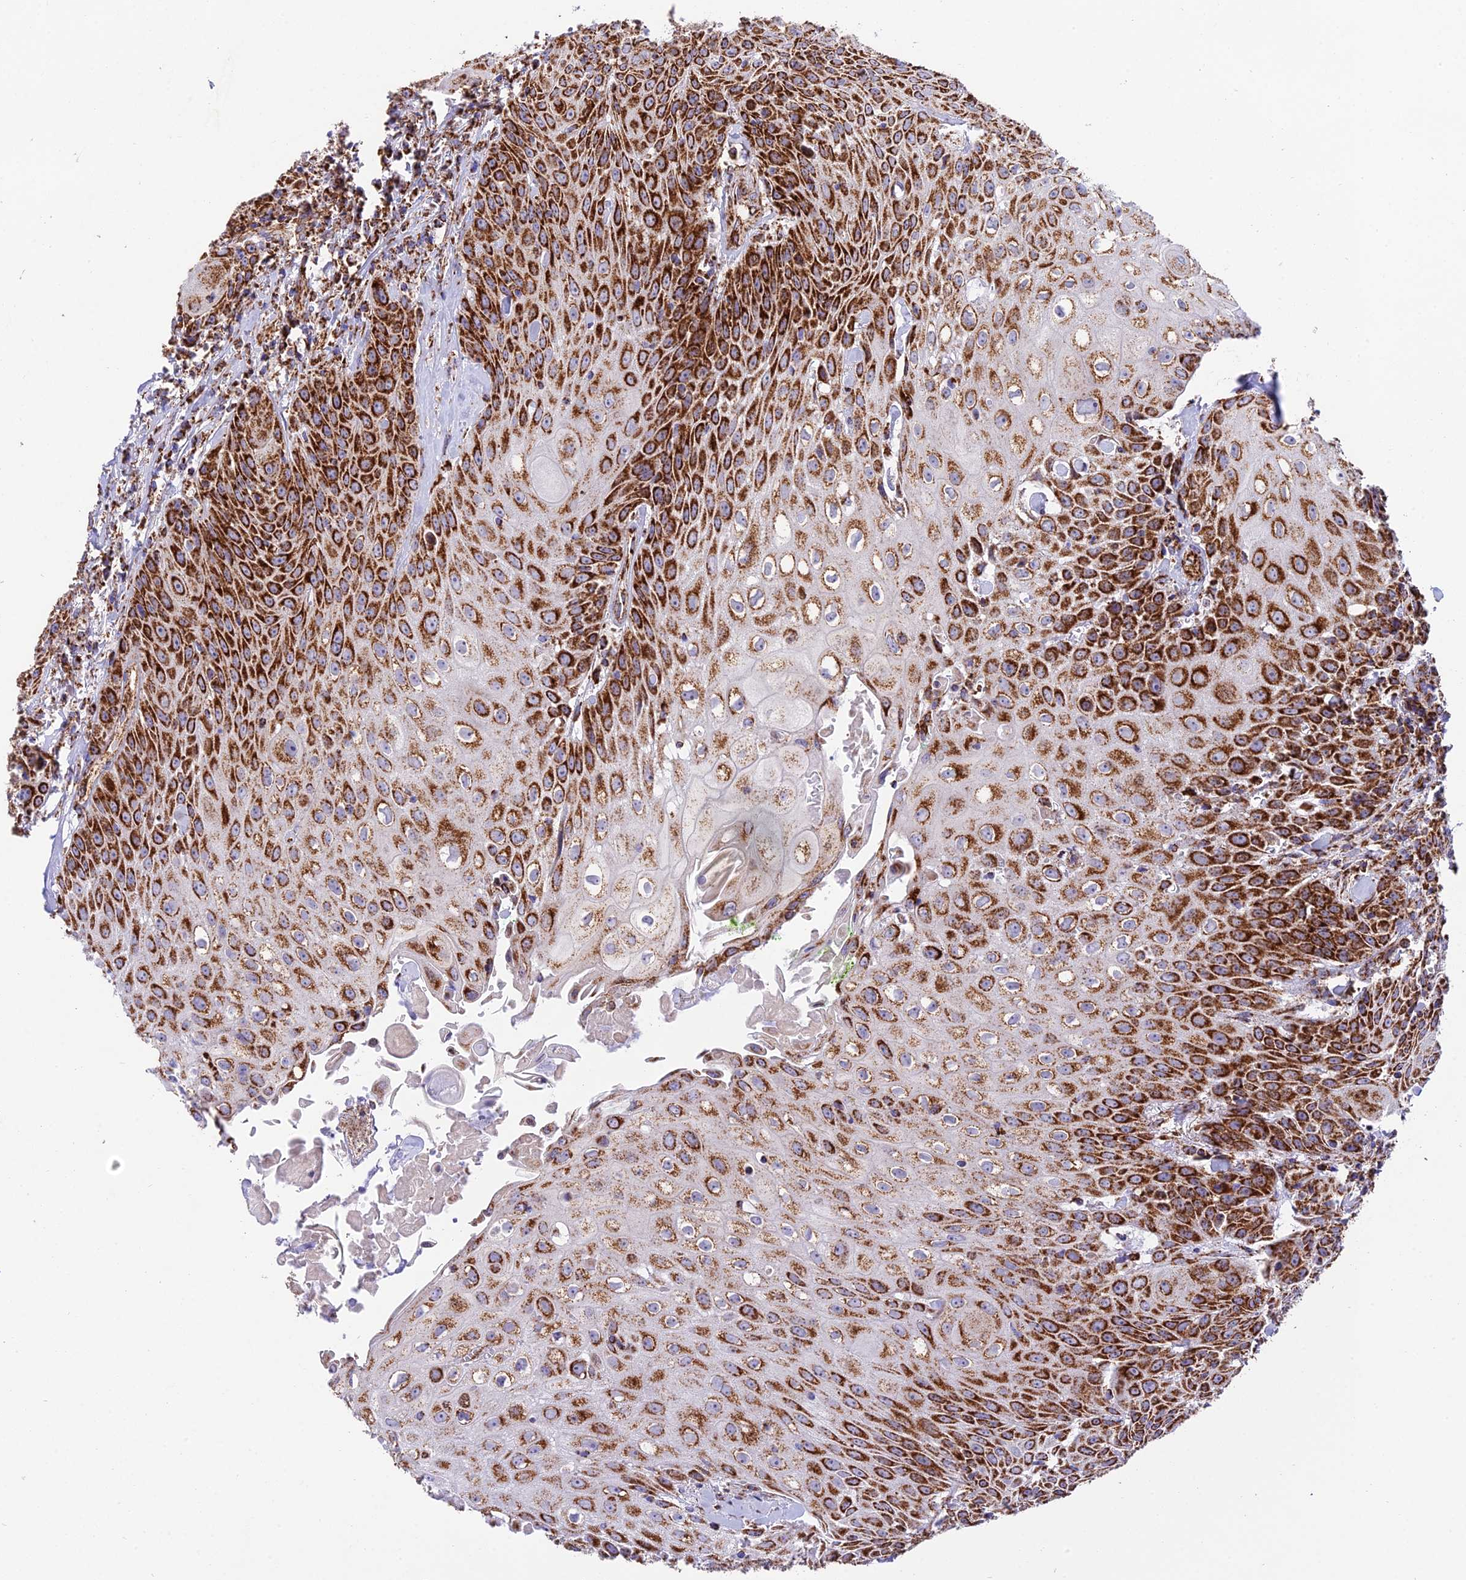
{"staining": {"intensity": "strong", "quantity": "25%-75%", "location": "cytoplasmic/membranous"}, "tissue": "head and neck cancer", "cell_type": "Tumor cells", "image_type": "cancer", "snomed": [{"axis": "morphology", "description": "Squamous cell carcinoma, NOS"}, {"axis": "topography", "description": "Oral tissue"}, {"axis": "topography", "description": "Head-Neck"}], "caption": "Protein staining shows strong cytoplasmic/membranous staining in approximately 25%-75% of tumor cells in head and neck squamous cell carcinoma.", "gene": "CHCHD3", "patient": {"sex": "female", "age": 82}}